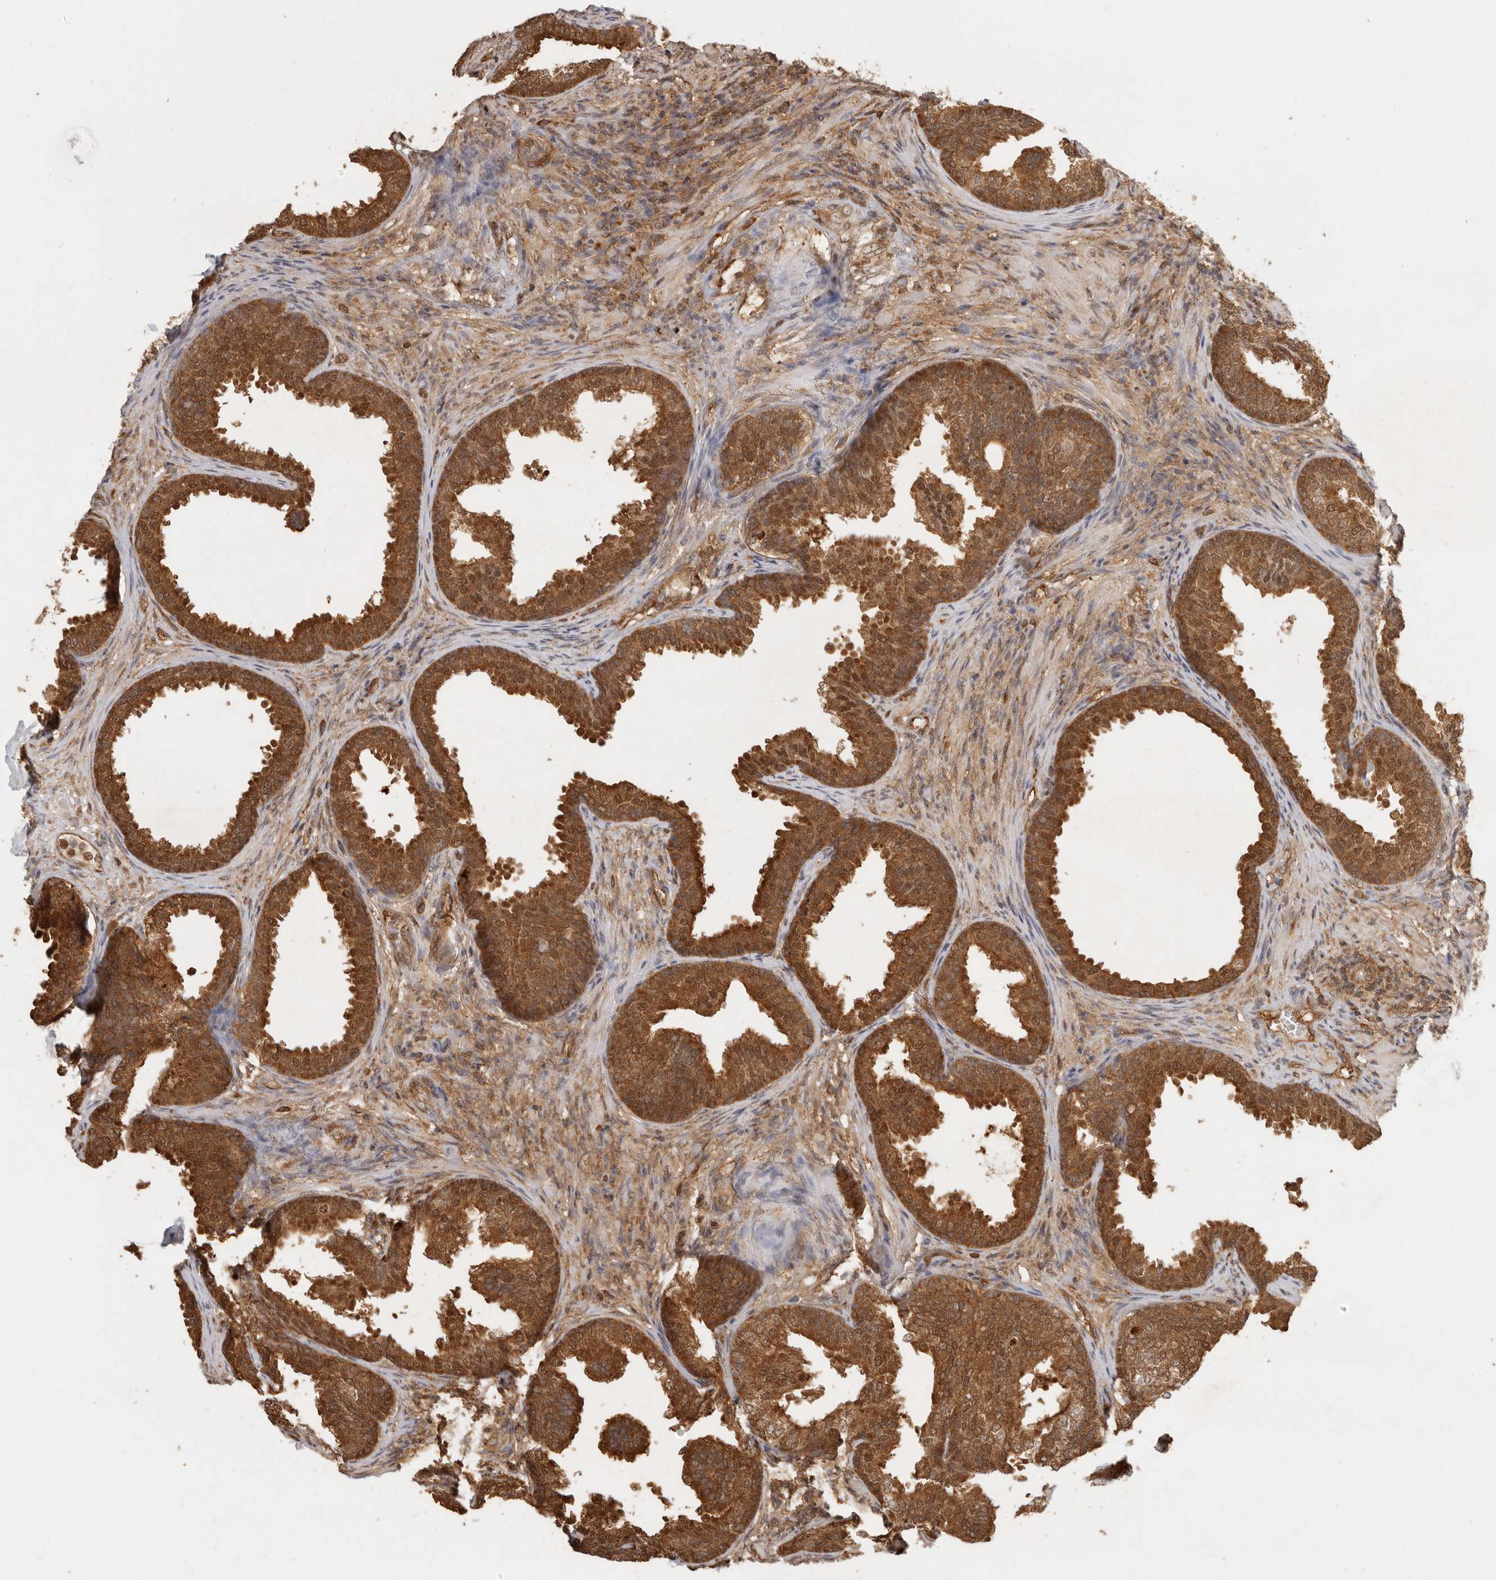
{"staining": {"intensity": "strong", "quantity": ">75%", "location": "cytoplasmic/membranous,nuclear"}, "tissue": "prostate", "cell_type": "Glandular cells", "image_type": "normal", "snomed": [{"axis": "morphology", "description": "Normal tissue, NOS"}, {"axis": "topography", "description": "Prostate"}], "caption": "The immunohistochemical stain labels strong cytoplasmic/membranous,nuclear staining in glandular cells of benign prostate.", "gene": "PSMA5", "patient": {"sex": "male", "age": 76}}